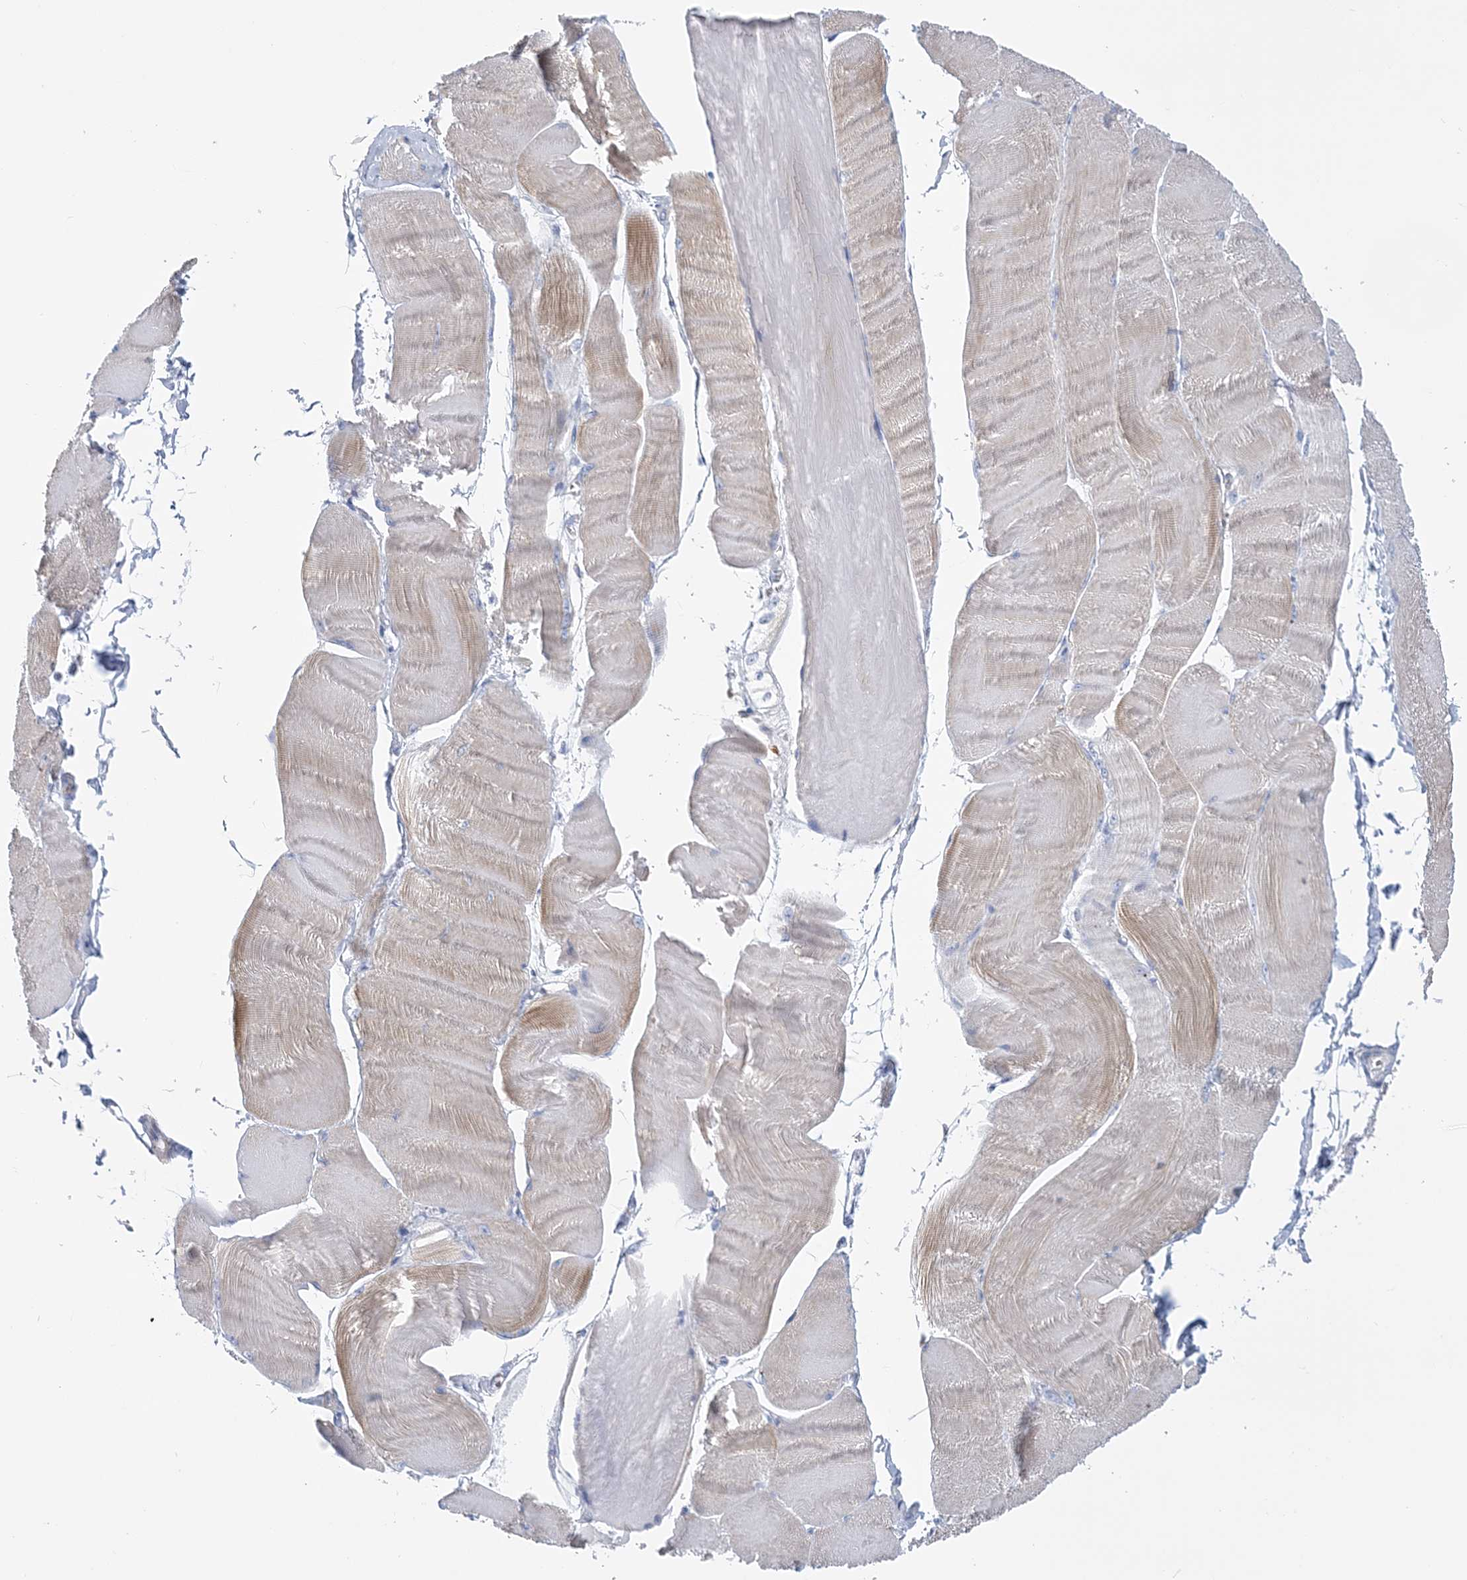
{"staining": {"intensity": "weak", "quantity": "<25%", "location": "cytoplasmic/membranous"}, "tissue": "skeletal muscle", "cell_type": "Myocytes", "image_type": "normal", "snomed": [{"axis": "morphology", "description": "Normal tissue, NOS"}, {"axis": "morphology", "description": "Basal cell carcinoma"}, {"axis": "topography", "description": "Skeletal muscle"}], "caption": "IHC photomicrograph of unremarkable skeletal muscle: human skeletal muscle stained with DAB (3,3'-diaminobenzidine) shows no significant protein positivity in myocytes.", "gene": "C11orf21", "patient": {"sex": "female", "age": 64}}